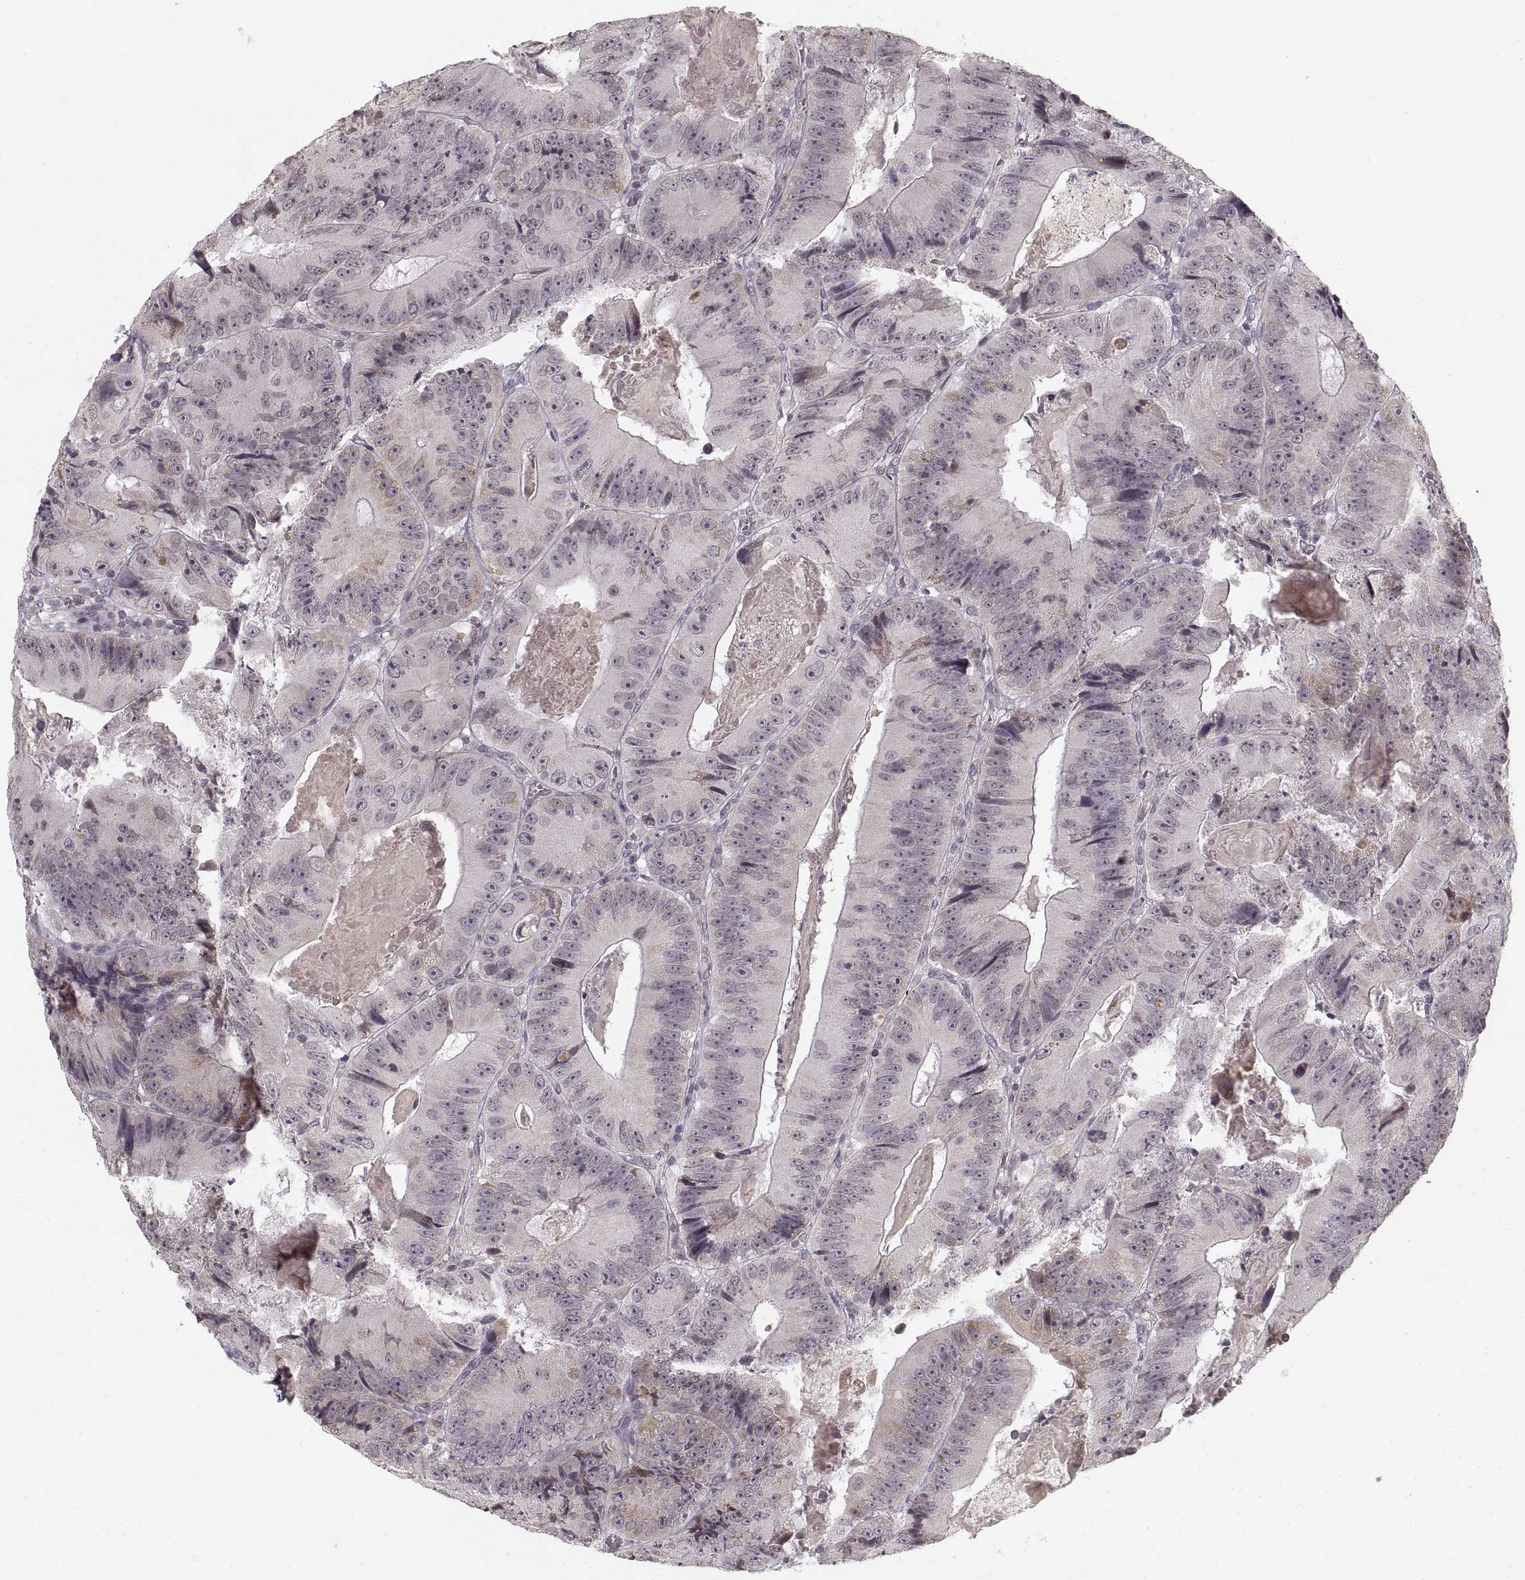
{"staining": {"intensity": "negative", "quantity": "none", "location": "none"}, "tissue": "colorectal cancer", "cell_type": "Tumor cells", "image_type": "cancer", "snomed": [{"axis": "morphology", "description": "Adenocarcinoma, NOS"}, {"axis": "topography", "description": "Colon"}], "caption": "This is an immunohistochemistry (IHC) histopathology image of human colorectal cancer. There is no expression in tumor cells.", "gene": "ASIC3", "patient": {"sex": "female", "age": 86}}